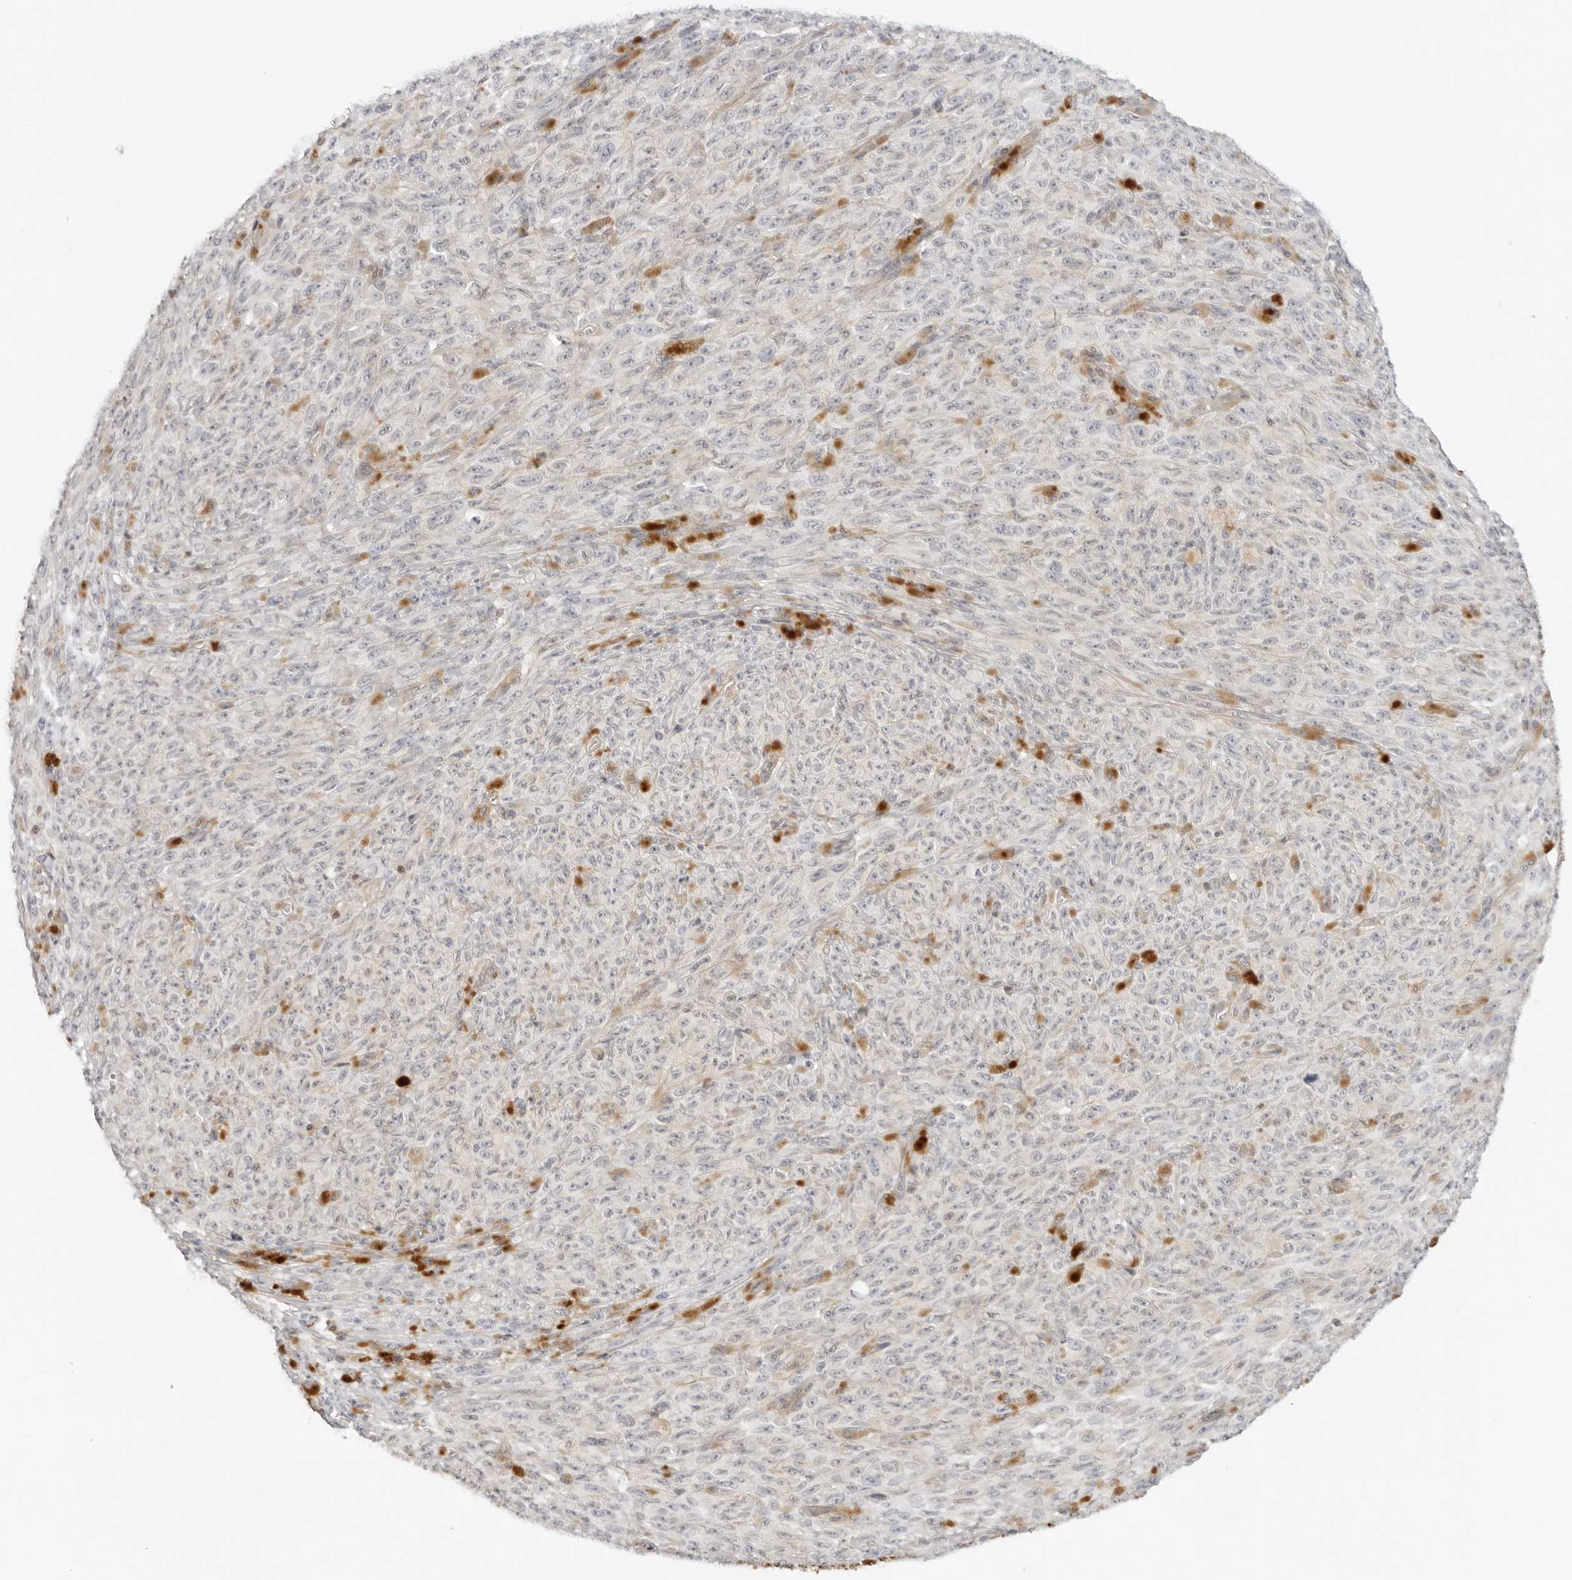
{"staining": {"intensity": "negative", "quantity": "none", "location": "none"}, "tissue": "melanoma", "cell_type": "Tumor cells", "image_type": "cancer", "snomed": [{"axis": "morphology", "description": "Malignant melanoma, NOS"}, {"axis": "topography", "description": "Skin"}], "caption": "This is an immunohistochemistry image of malignant melanoma. There is no positivity in tumor cells.", "gene": "OSCP1", "patient": {"sex": "female", "age": 82}}